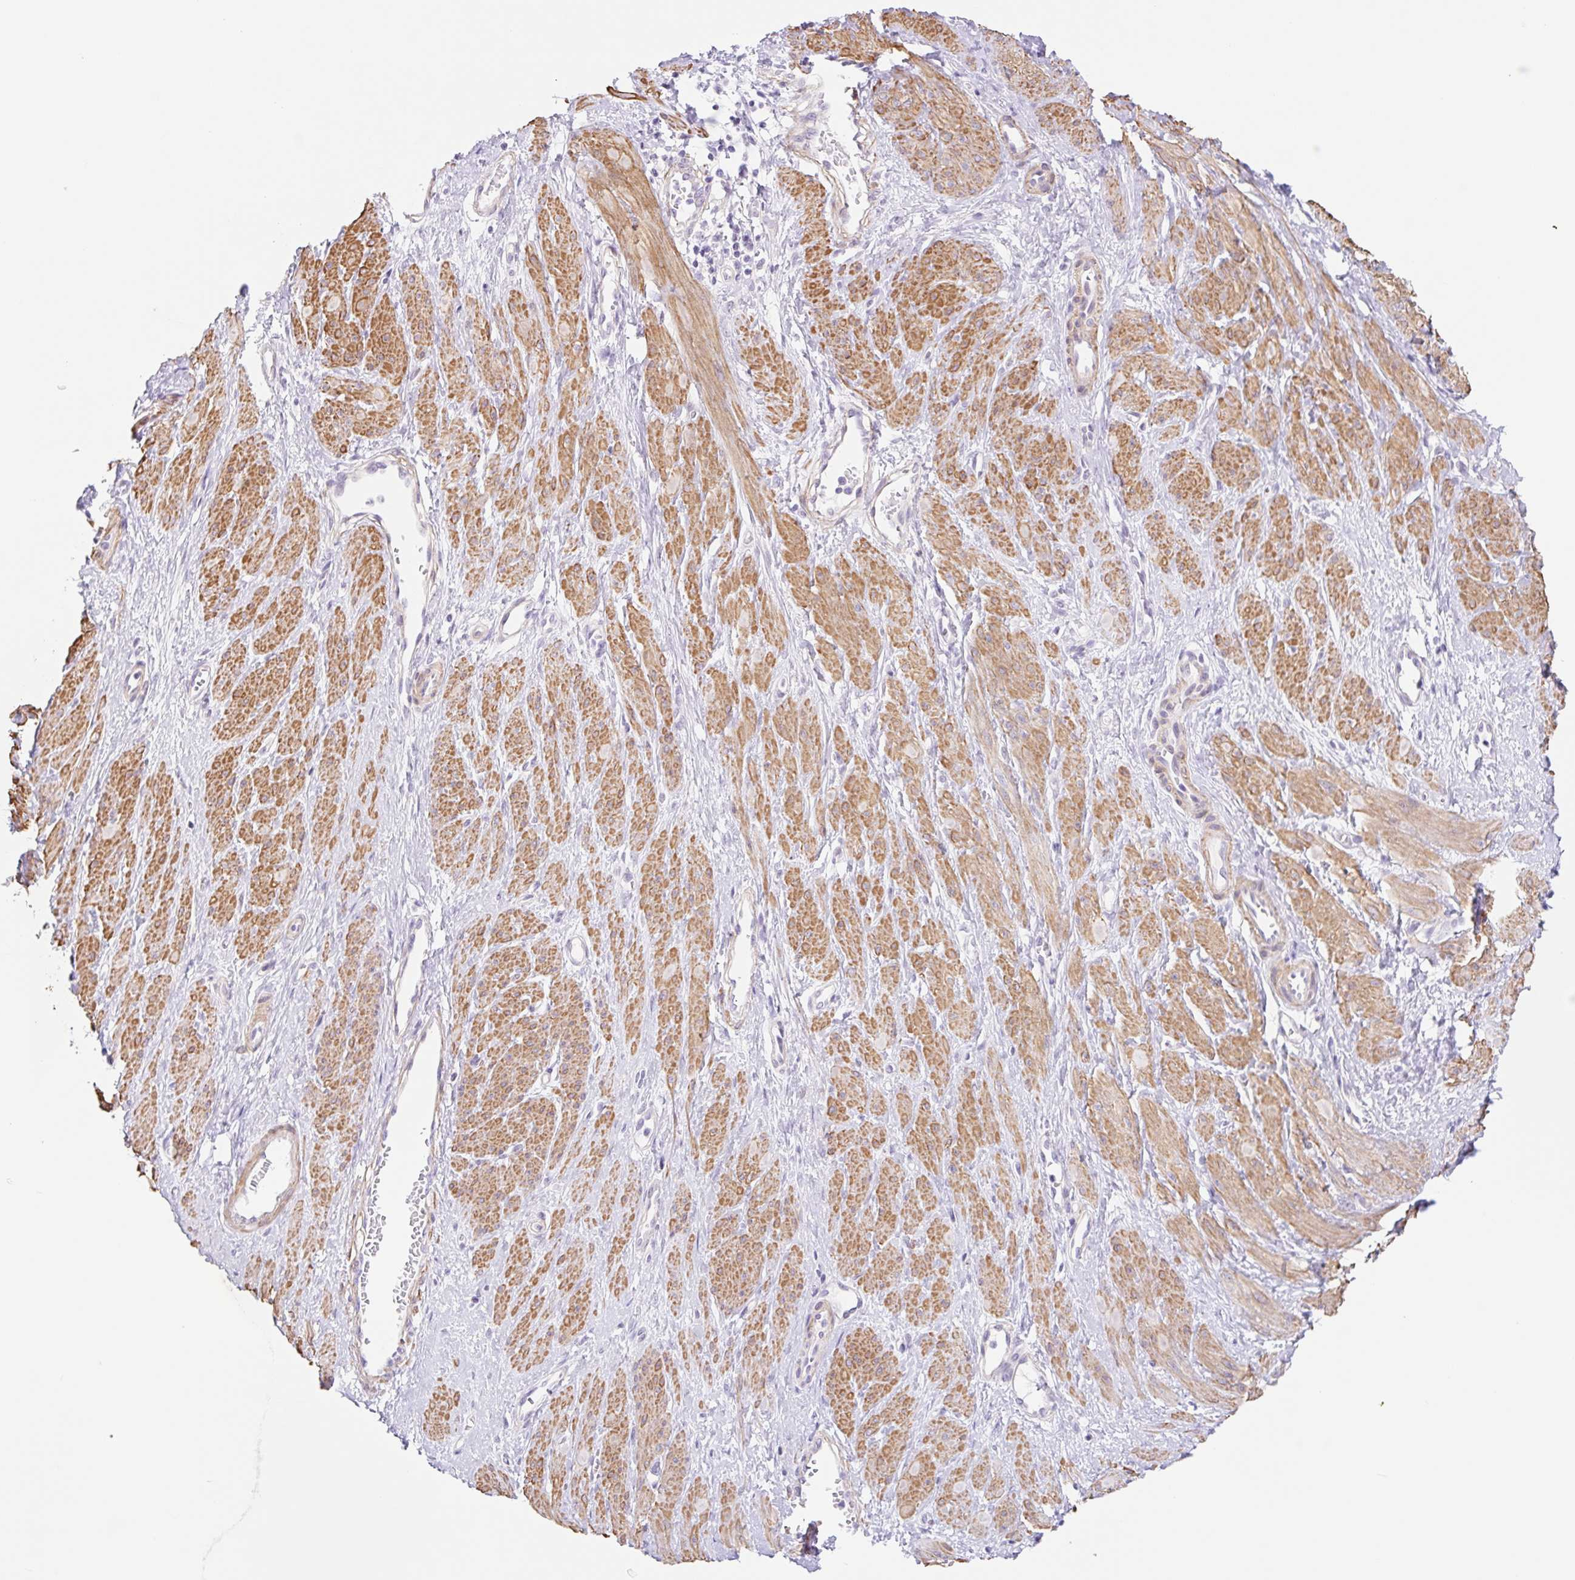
{"staining": {"intensity": "moderate", "quantity": ">75%", "location": "cytoplasmic/membranous"}, "tissue": "smooth muscle", "cell_type": "Smooth muscle cells", "image_type": "normal", "snomed": [{"axis": "morphology", "description": "Normal tissue, NOS"}, {"axis": "topography", "description": "Smooth muscle"}, {"axis": "topography", "description": "Uterus"}], "caption": "Smooth muscle cells show moderate cytoplasmic/membranous expression in approximately >75% of cells in unremarkable smooth muscle. (DAB IHC with brightfield microscopy, high magnification).", "gene": "DCAF17", "patient": {"sex": "female", "age": 39}}